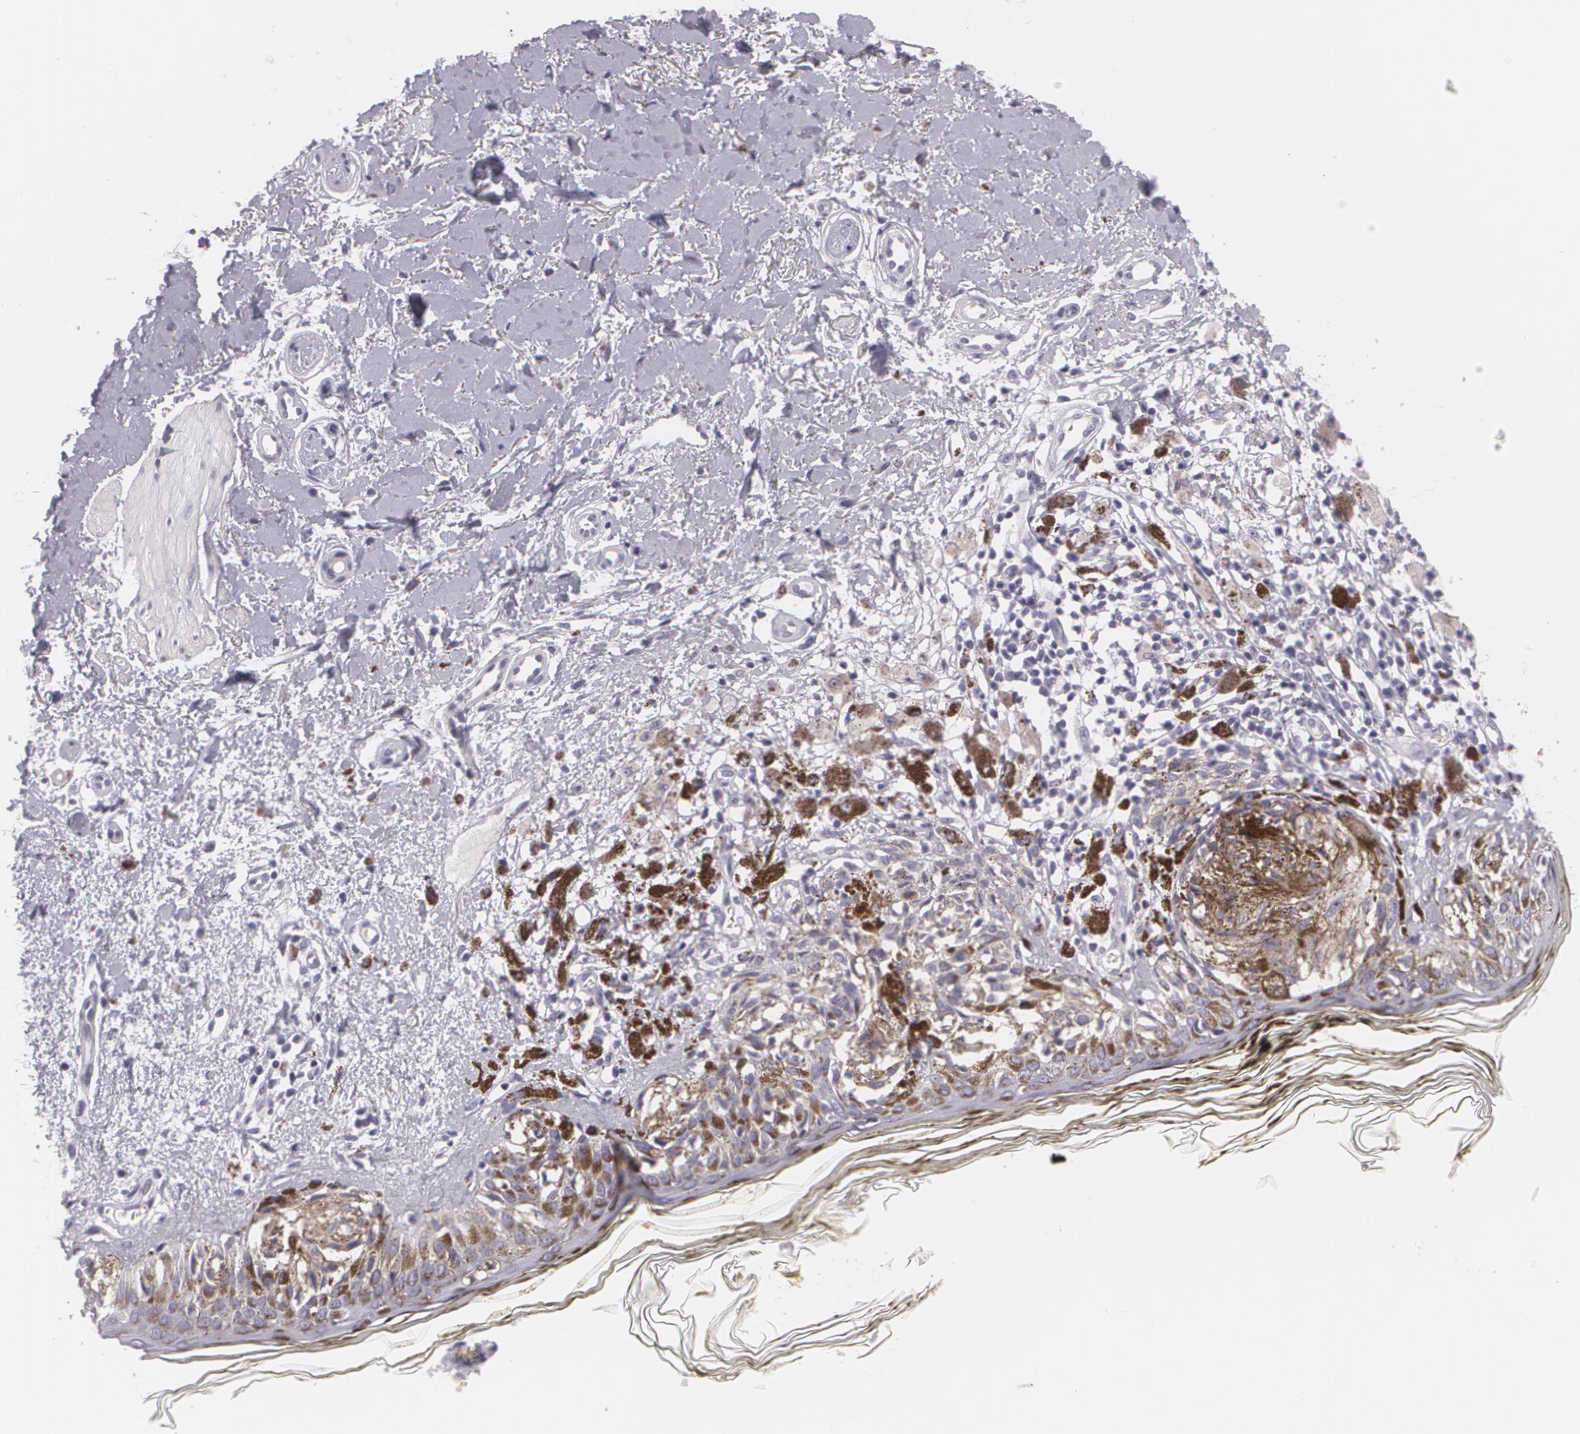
{"staining": {"intensity": "negative", "quantity": "none", "location": "none"}, "tissue": "melanoma", "cell_type": "Tumor cells", "image_type": "cancer", "snomed": [{"axis": "morphology", "description": "Malignant melanoma, NOS"}, {"axis": "topography", "description": "Skin"}], "caption": "Tumor cells are negative for brown protein staining in melanoma.", "gene": "MAP2", "patient": {"sex": "male", "age": 88}}